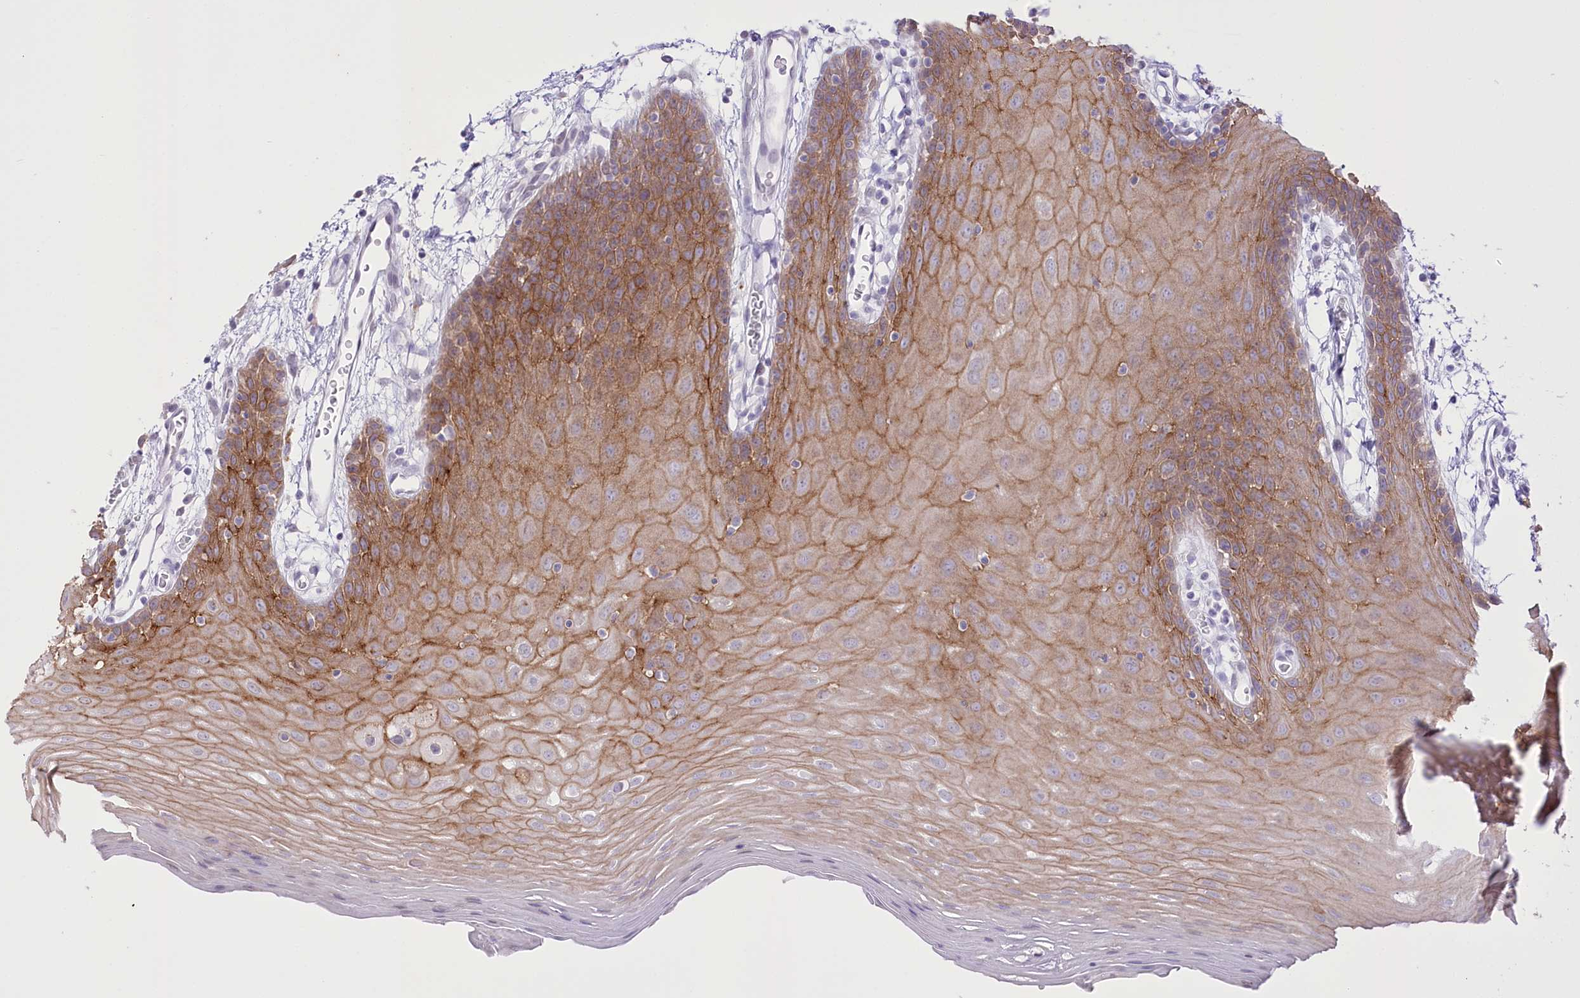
{"staining": {"intensity": "moderate", "quantity": ">75%", "location": "cytoplasmic/membranous"}, "tissue": "oral mucosa", "cell_type": "Squamous epithelial cells", "image_type": "normal", "snomed": [{"axis": "morphology", "description": "Normal tissue, NOS"}, {"axis": "topography", "description": "Skeletal muscle"}, {"axis": "topography", "description": "Oral tissue"}, {"axis": "topography", "description": "Salivary gland"}, {"axis": "topography", "description": "Peripheral nerve tissue"}], "caption": "A micrograph of oral mucosa stained for a protein shows moderate cytoplasmic/membranous brown staining in squamous epithelial cells. The protein of interest is shown in brown color, while the nuclei are stained blue.", "gene": "SLC39A10", "patient": {"sex": "male", "age": 54}}